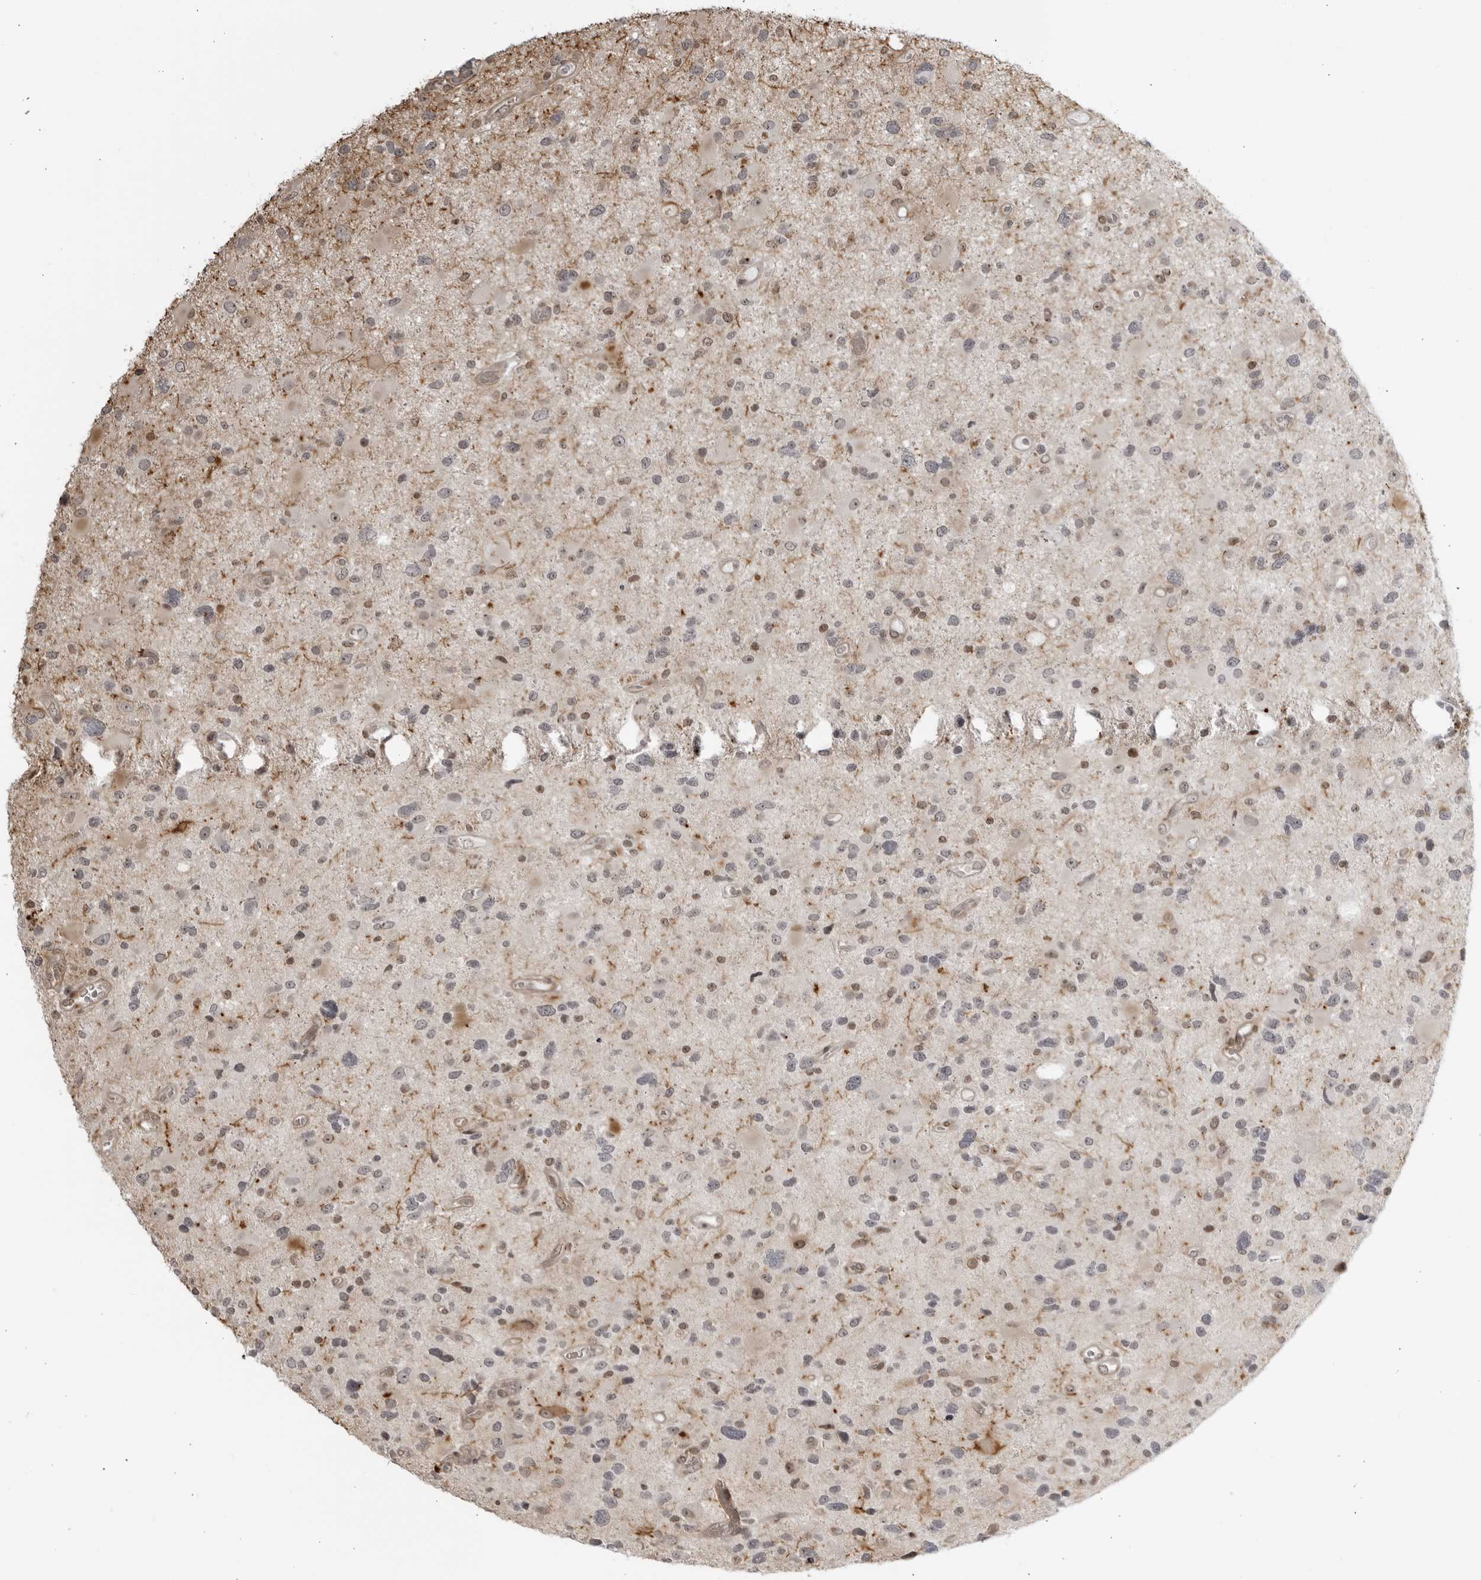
{"staining": {"intensity": "weak", "quantity": "<25%", "location": "nuclear"}, "tissue": "glioma", "cell_type": "Tumor cells", "image_type": "cancer", "snomed": [{"axis": "morphology", "description": "Glioma, malignant, High grade"}, {"axis": "topography", "description": "Brain"}], "caption": "Tumor cells show no significant protein staining in glioma.", "gene": "TCF21", "patient": {"sex": "male", "age": 33}}